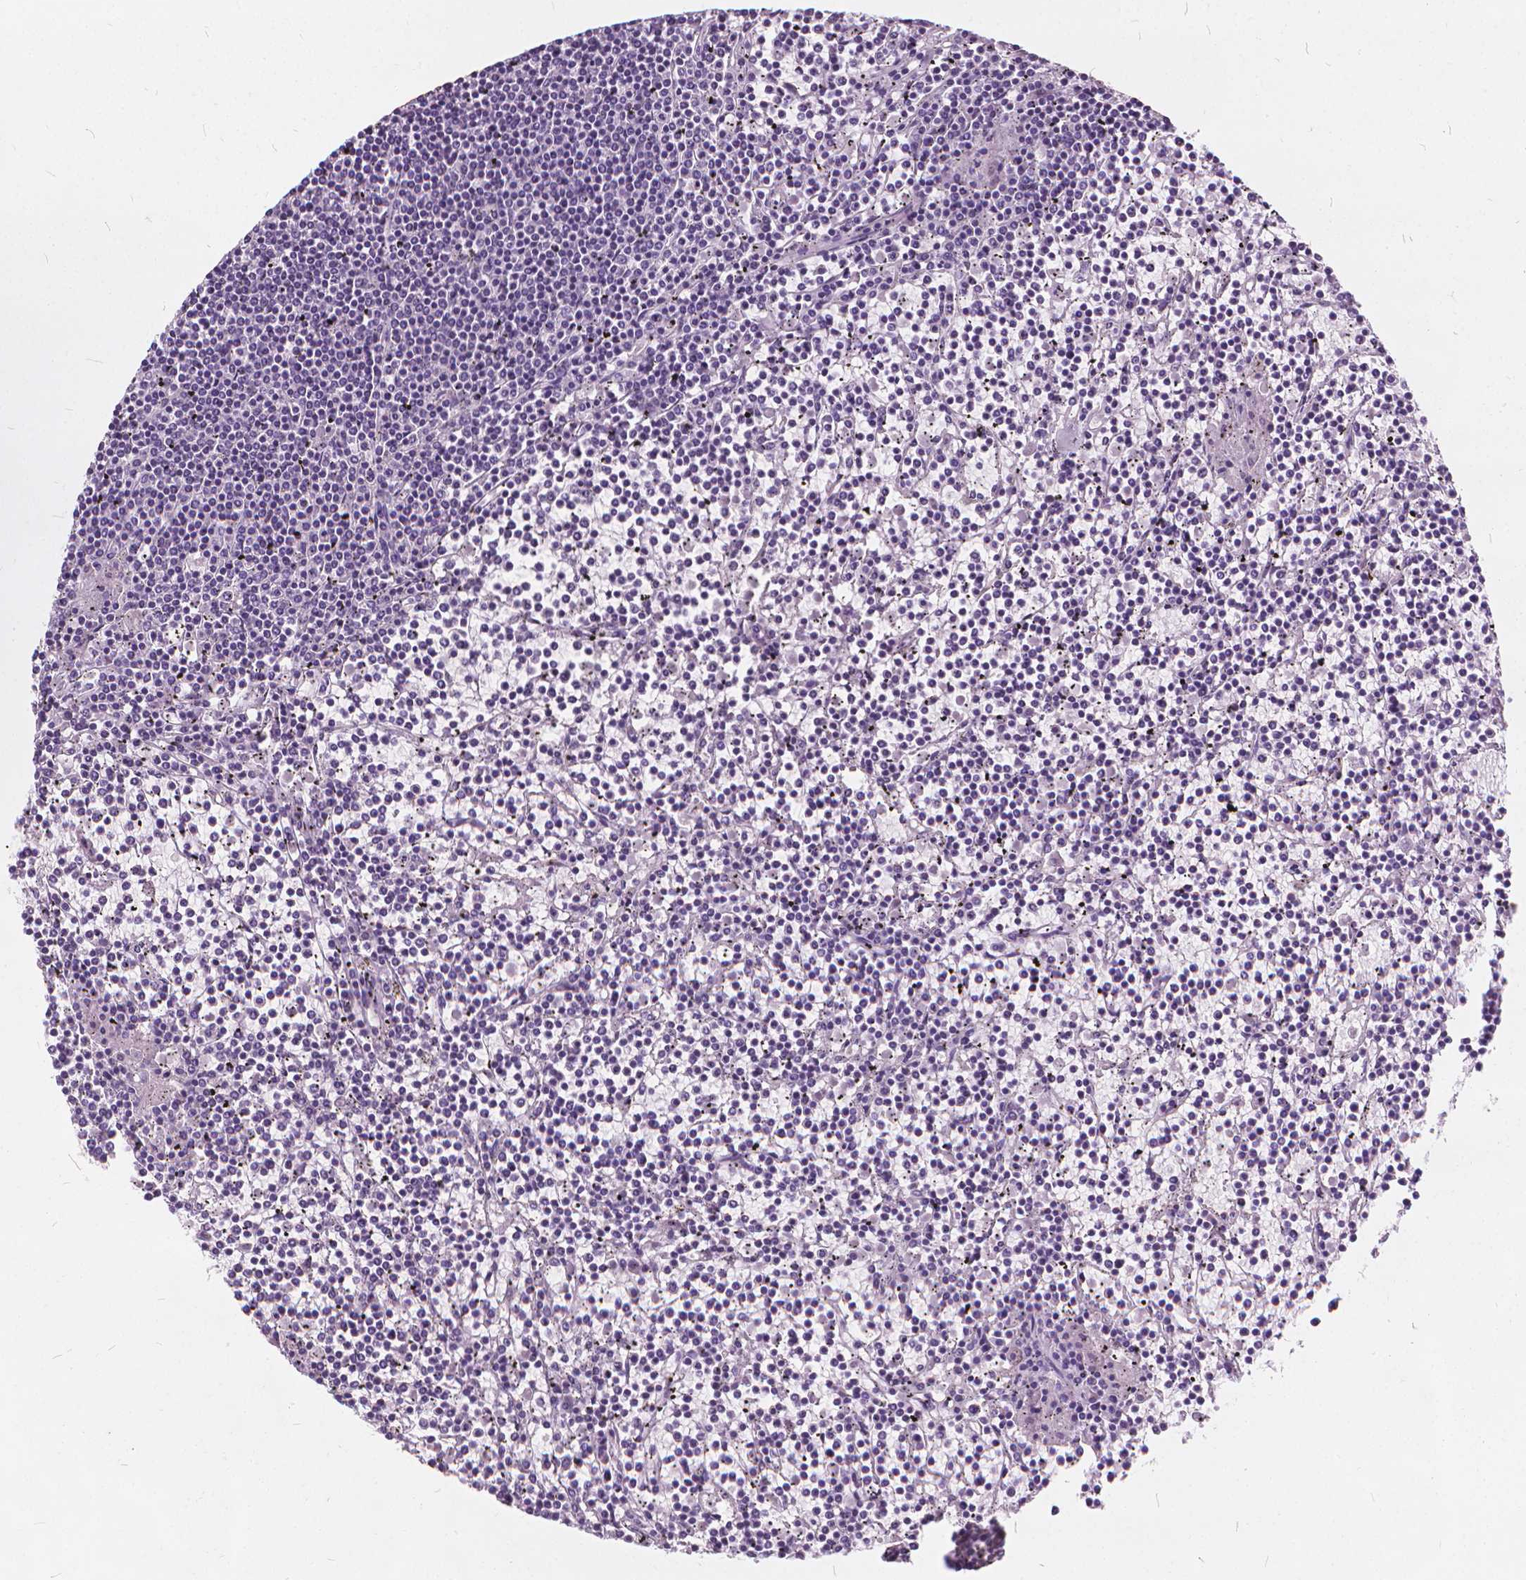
{"staining": {"intensity": "negative", "quantity": "none", "location": "none"}, "tissue": "lymphoma", "cell_type": "Tumor cells", "image_type": "cancer", "snomed": [{"axis": "morphology", "description": "Malignant lymphoma, non-Hodgkin's type, Low grade"}, {"axis": "topography", "description": "Spleen"}], "caption": "Immunohistochemistry photomicrograph of neoplastic tissue: lymphoma stained with DAB exhibits no significant protein staining in tumor cells.", "gene": "DNM1", "patient": {"sex": "female", "age": 19}}